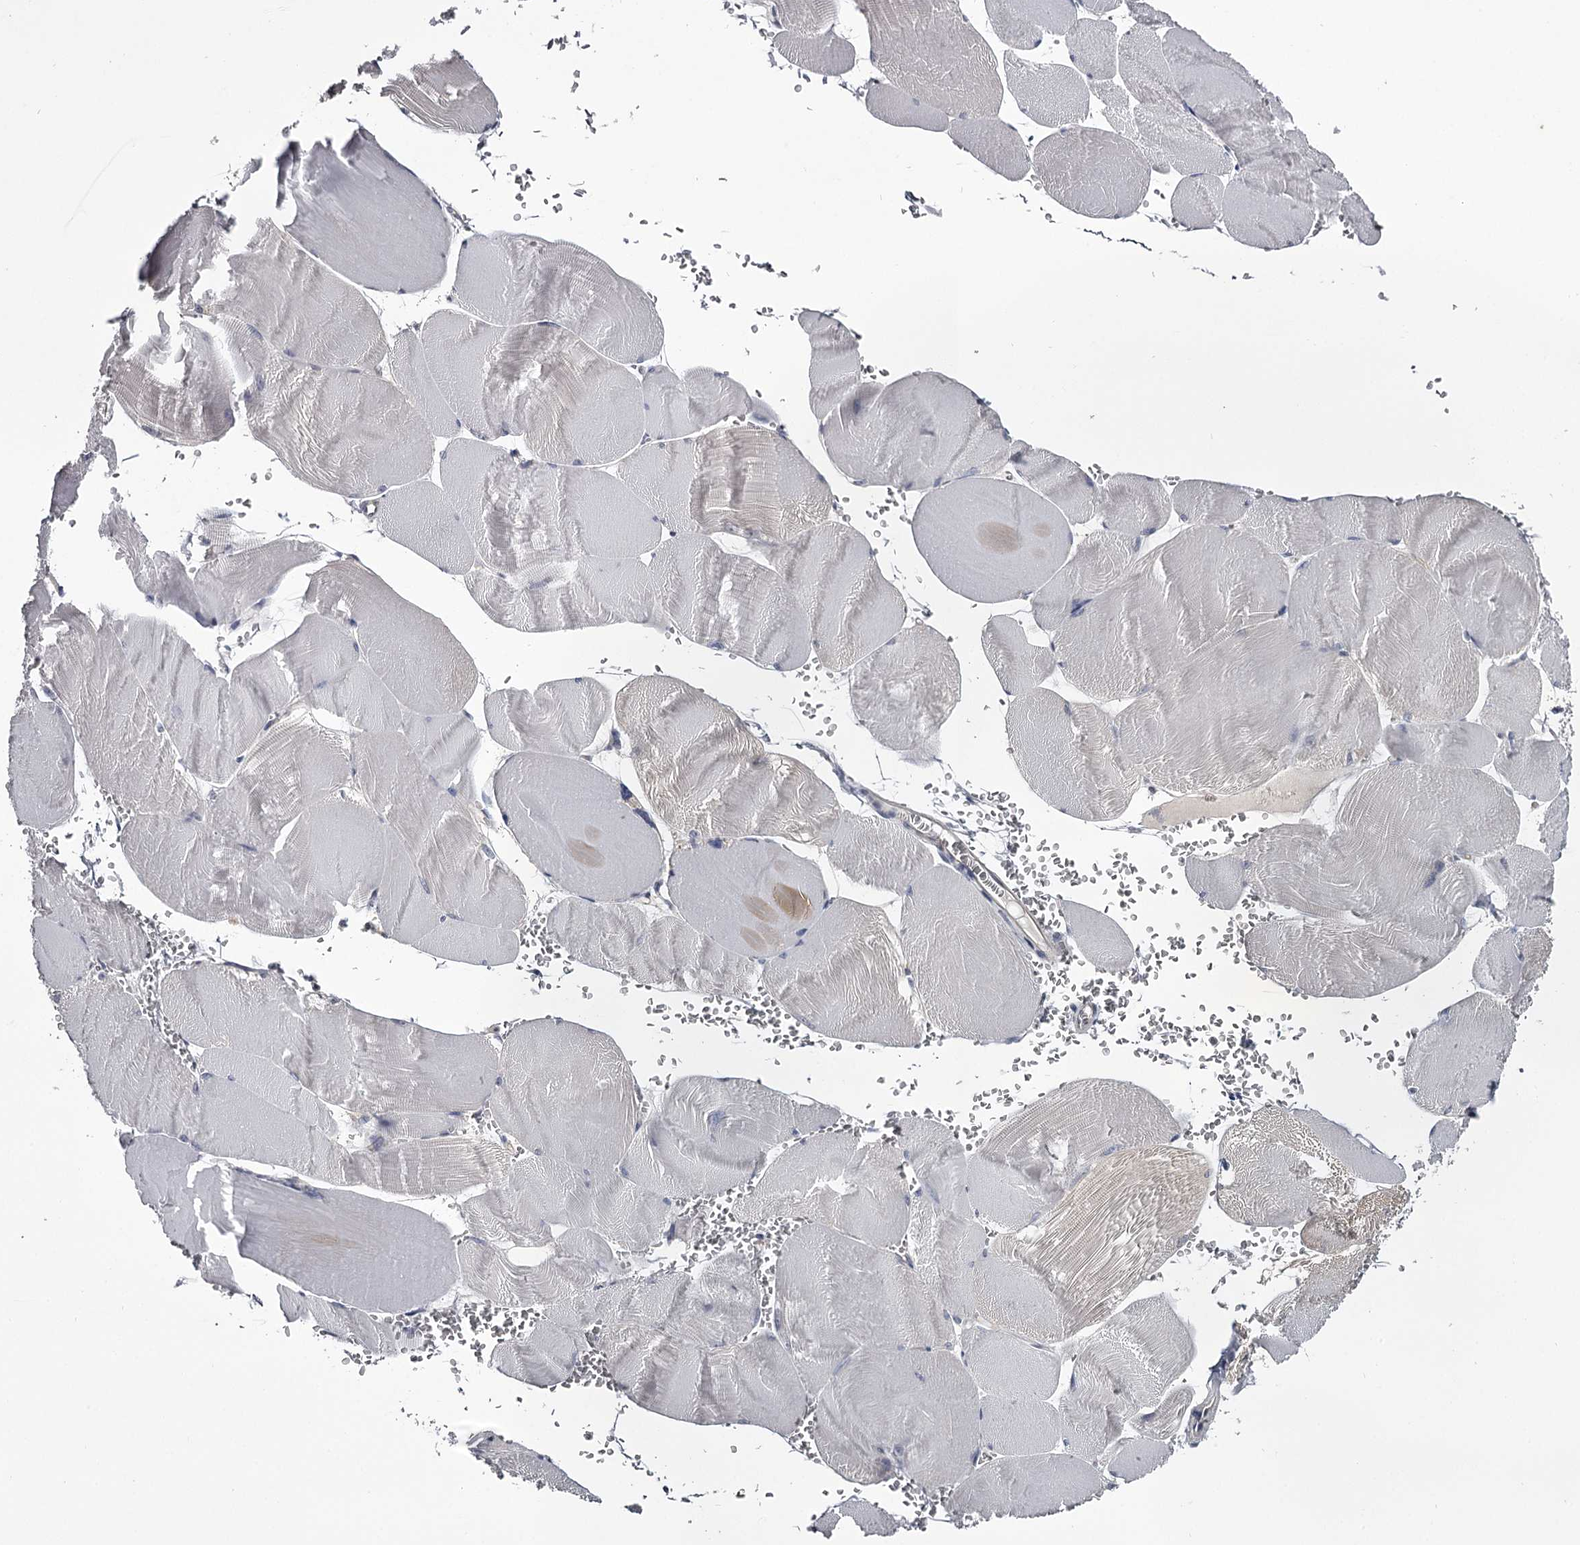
{"staining": {"intensity": "negative", "quantity": "none", "location": "none"}, "tissue": "skeletal muscle", "cell_type": "Myocytes", "image_type": "normal", "snomed": [{"axis": "morphology", "description": "Normal tissue, NOS"}, {"axis": "morphology", "description": "Basal cell carcinoma"}, {"axis": "topography", "description": "Skeletal muscle"}], "caption": "High power microscopy micrograph of an immunohistochemistry (IHC) histopathology image of normal skeletal muscle, revealing no significant positivity in myocytes.", "gene": "GSTO1", "patient": {"sex": "female", "age": 64}}